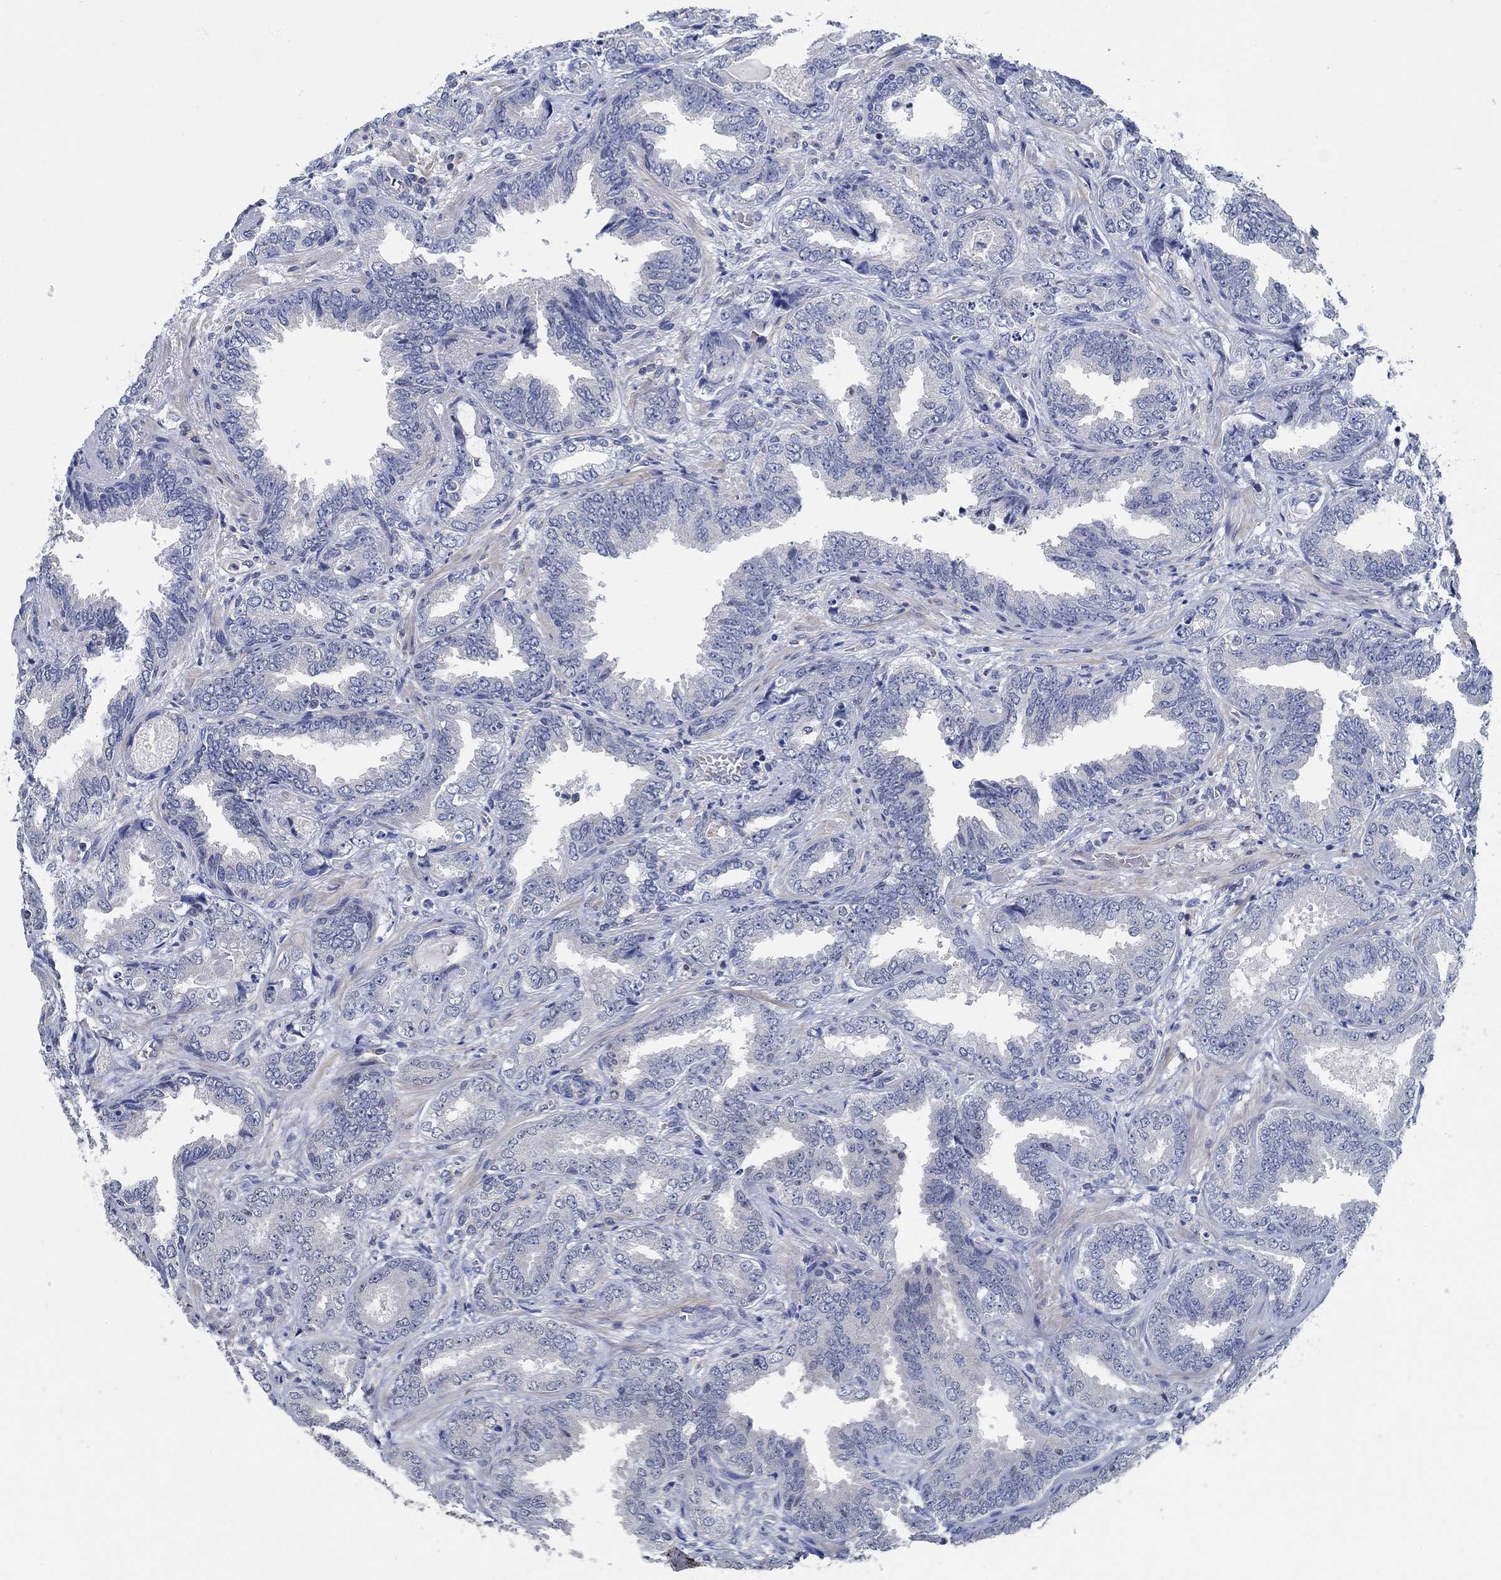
{"staining": {"intensity": "negative", "quantity": "none", "location": "none"}, "tissue": "prostate cancer", "cell_type": "Tumor cells", "image_type": "cancer", "snomed": [{"axis": "morphology", "description": "Adenocarcinoma, Low grade"}, {"axis": "topography", "description": "Prostate"}], "caption": "High power microscopy photomicrograph of an immunohistochemistry micrograph of prostate cancer (adenocarcinoma (low-grade)), revealing no significant expression in tumor cells.", "gene": "PCDH11X", "patient": {"sex": "male", "age": 68}}